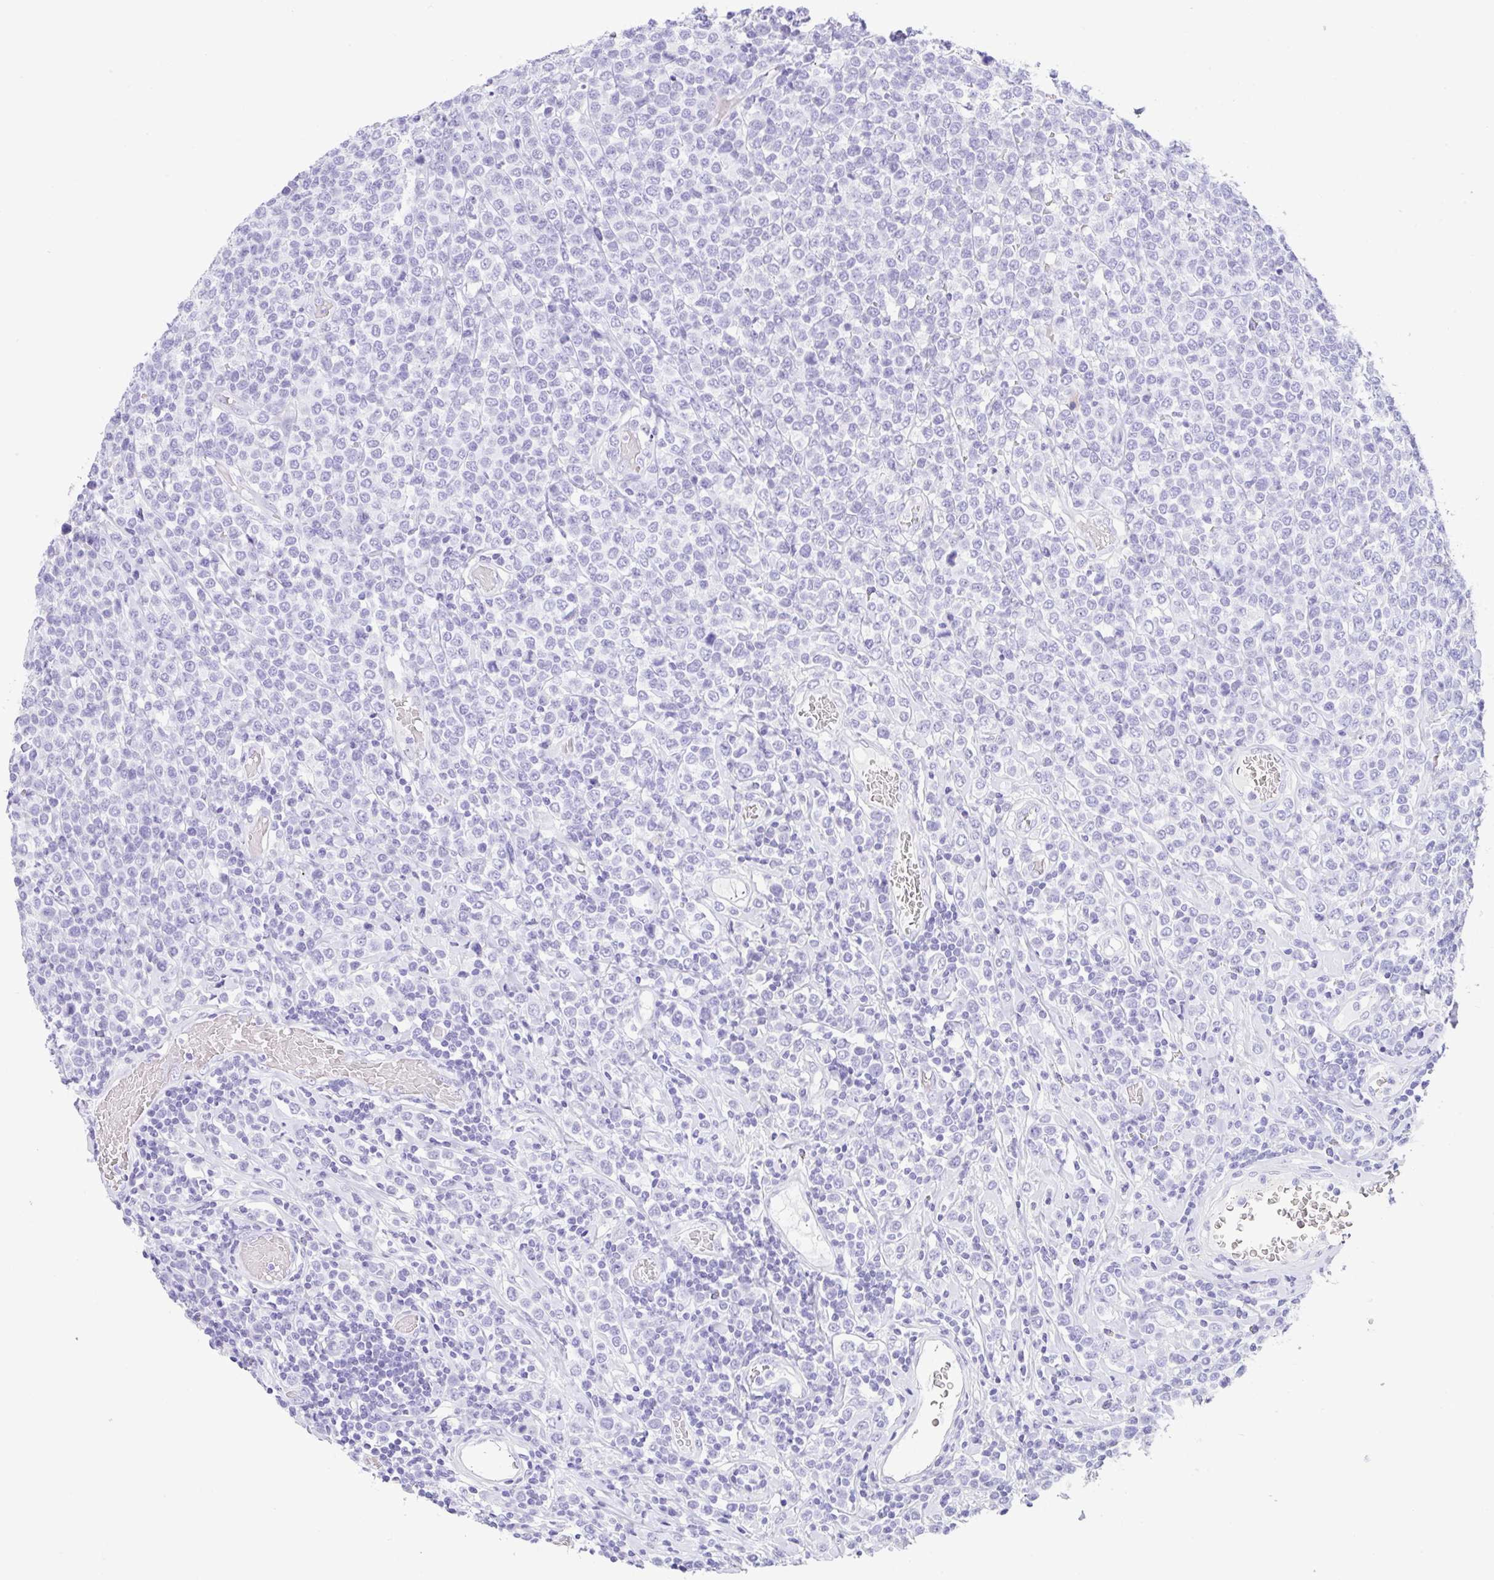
{"staining": {"intensity": "negative", "quantity": "none", "location": "none"}, "tissue": "lymphoma", "cell_type": "Tumor cells", "image_type": "cancer", "snomed": [{"axis": "morphology", "description": "Malignant lymphoma, non-Hodgkin's type, High grade"}, {"axis": "topography", "description": "Soft tissue"}], "caption": "Micrograph shows no protein positivity in tumor cells of malignant lymphoma, non-Hodgkin's type (high-grade) tissue.", "gene": "CPA1", "patient": {"sex": "female", "age": 56}}